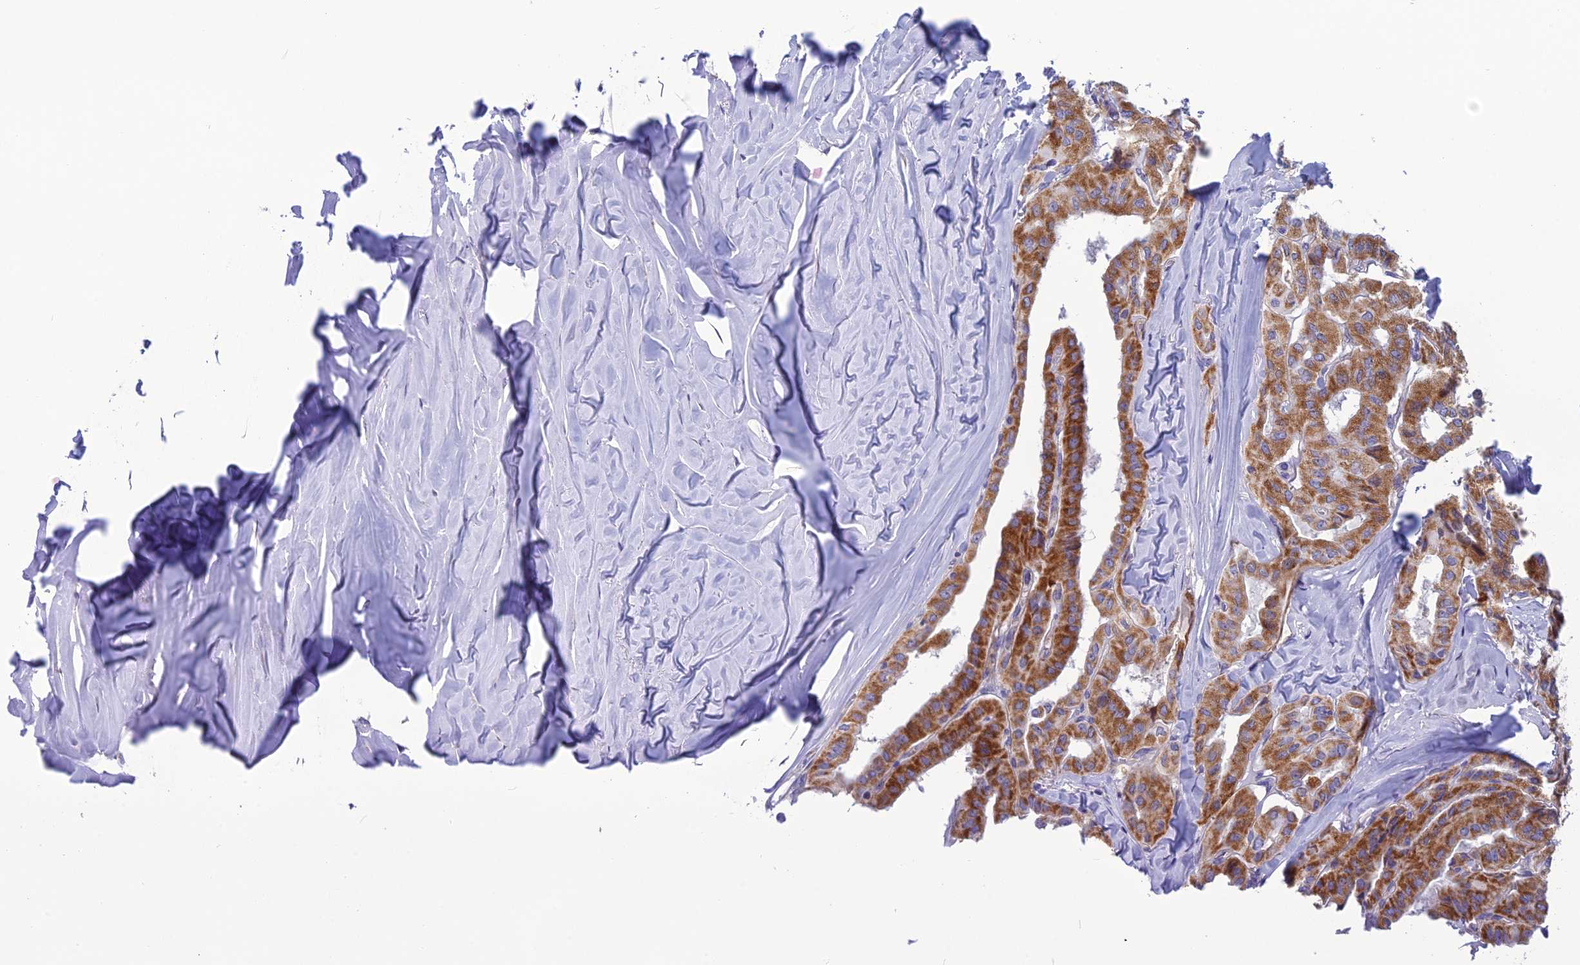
{"staining": {"intensity": "moderate", "quantity": ">75%", "location": "cytoplasmic/membranous"}, "tissue": "thyroid cancer", "cell_type": "Tumor cells", "image_type": "cancer", "snomed": [{"axis": "morphology", "description": "Papillary adenocarcinoma, NOS"}, {"axis": "topography", "description": "Thyroid gland"}], "caption": "DAB immunohistochemical staining of thyroid papillary adenocarcinoma displays moderate cytoplasmic/membranous protein staining in about >75% of tumor cells.", "gene": "POMGNT1", "patient": {"sex": "female", "age": 59}}